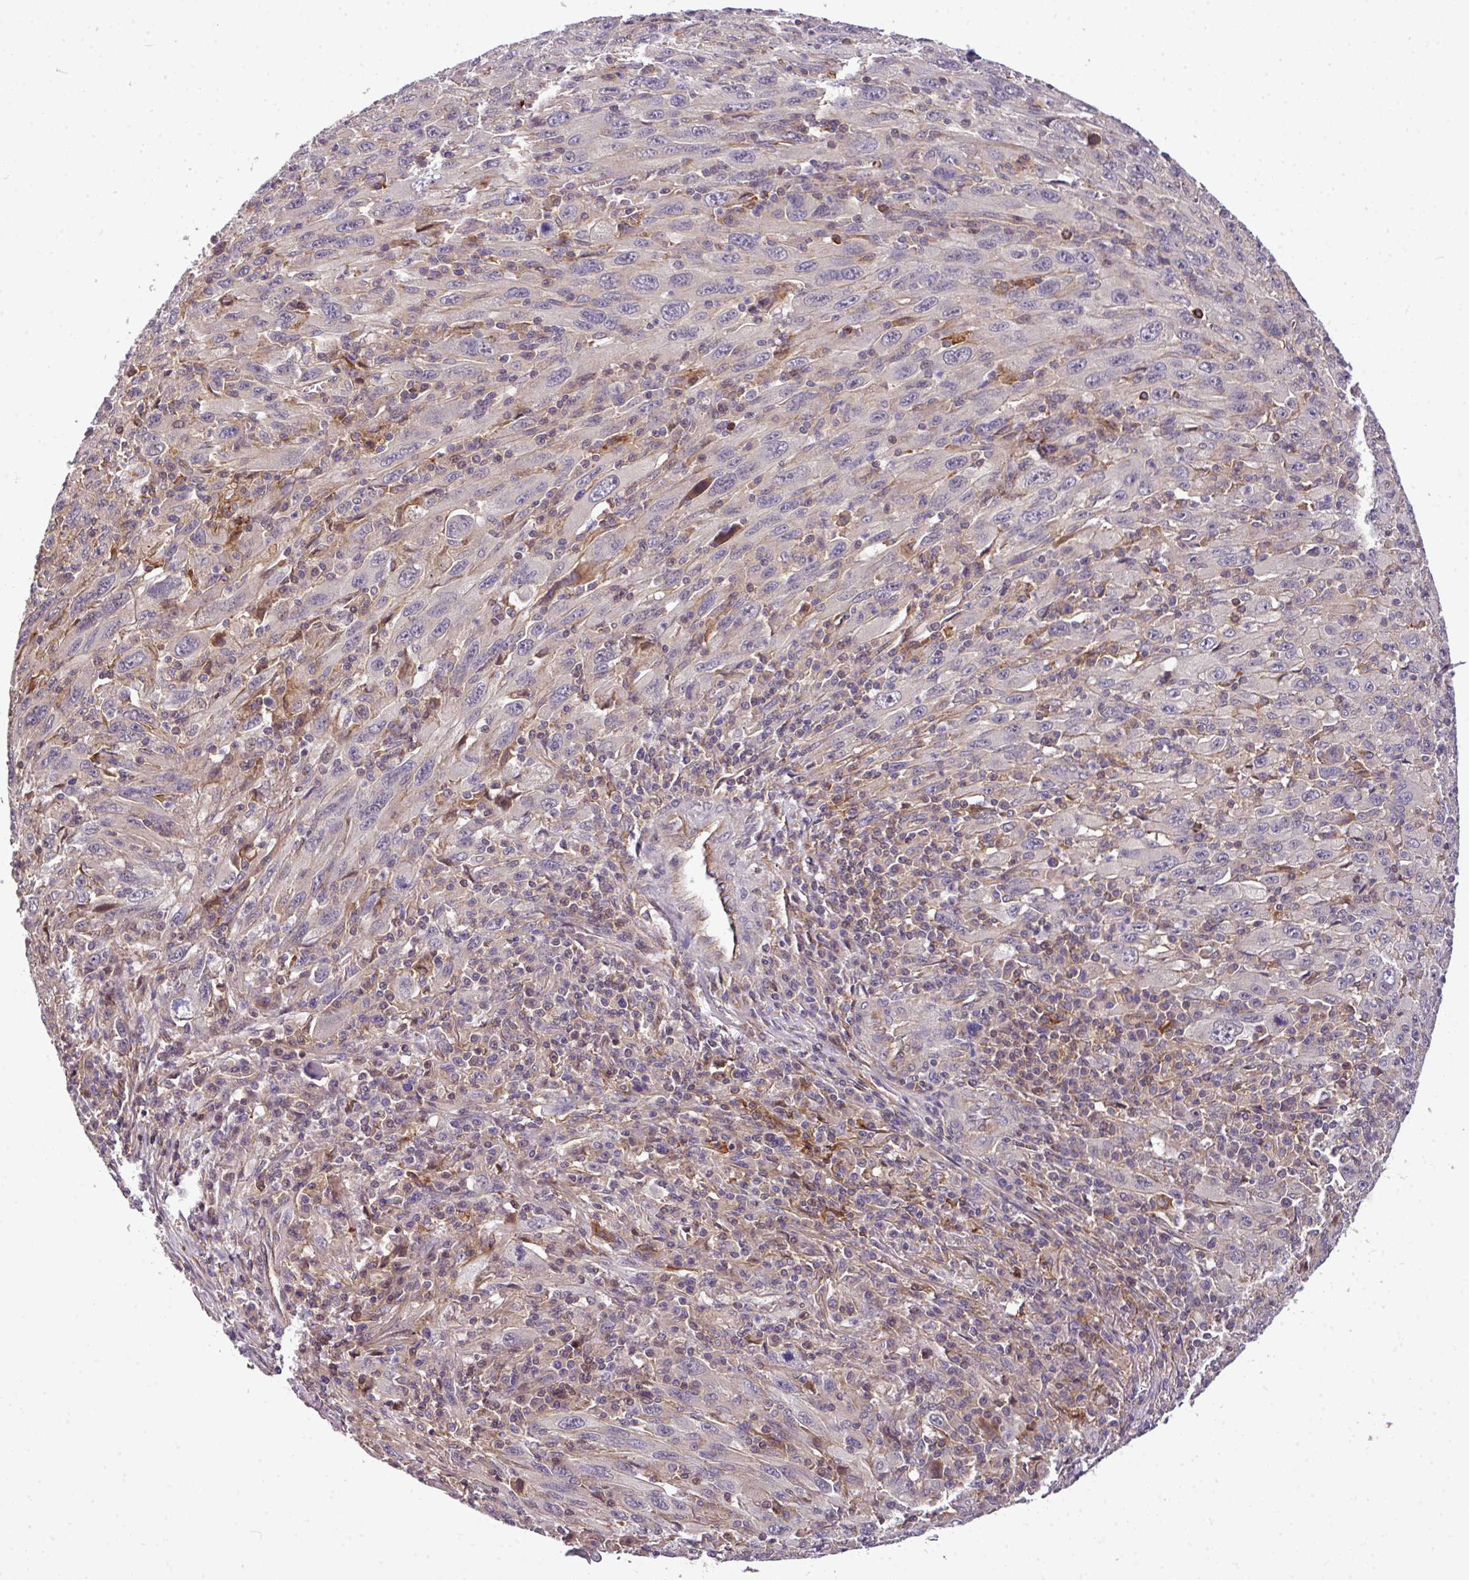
{"staining": {"intensity": "negative", "quantity": "none", "location": "none"}, "tissue": "melanoma", "cell_type": "Tumor cells", "image_type": "cancer", "snomed": [{"axis": "morphology", "description": "Malignant melanoma, Metastatic site"}, {"axis": "topography", "description": "Skin"}], "caption": "Tumor cells are negative for brown protein staining in melanoma.", "gene": "CASS4", "patient": {"sex": "female", "age": 56}}